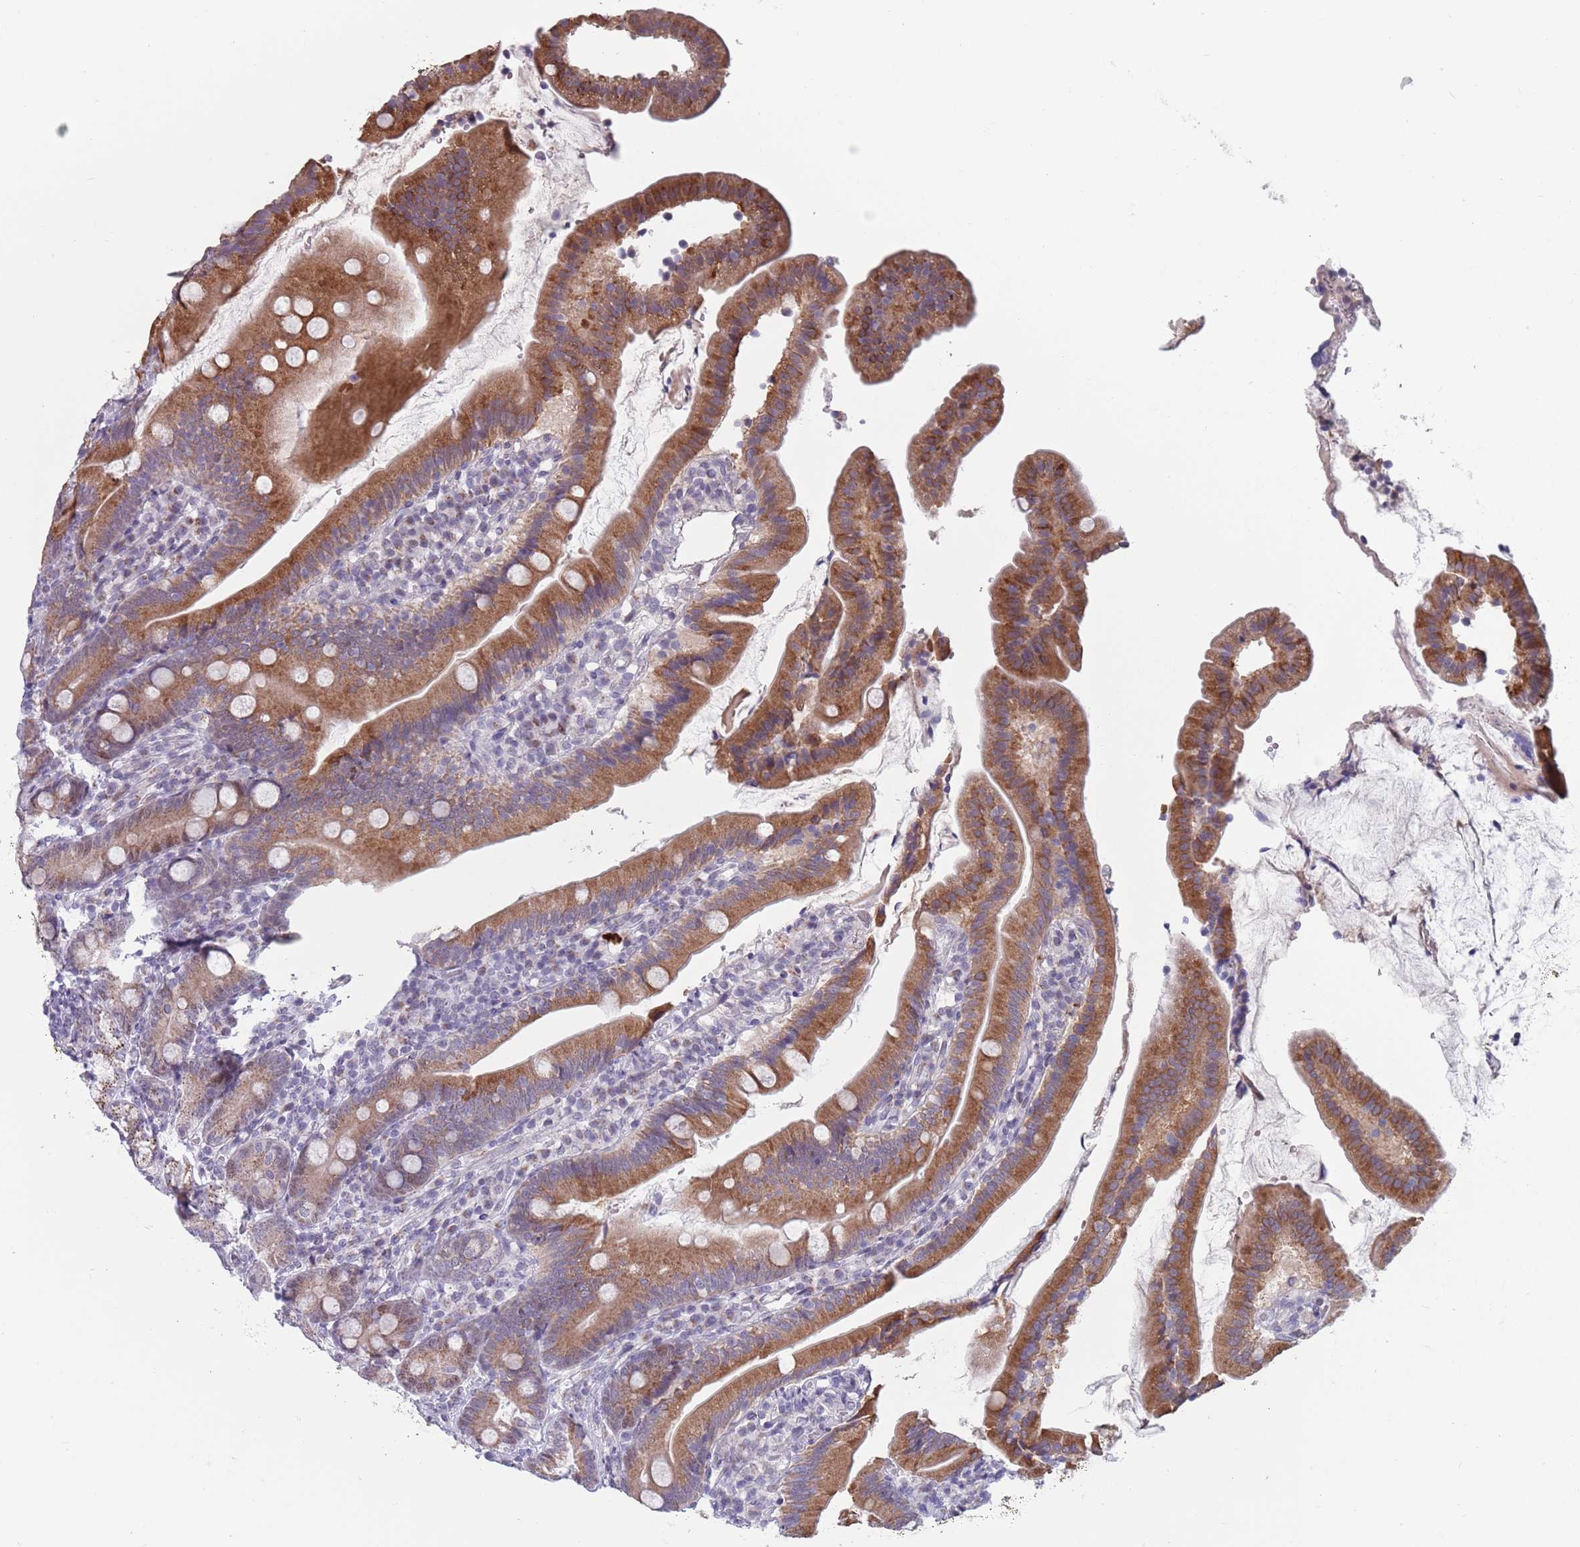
{"staining": {"intensity": "moderate", "quantity": ">75%", "location": "cytoplasmic/membranous,nuclear"}, "tissue": "duodenum", "cell_type": "Glandular cells", "image_type": "normal", "snomed": [{"axis": "morphology", "description": "Normal tissue, NOS"}, {"axis": "topography", "description": "Duodenum"}], "caption": "Immunohistochemical staining of unremarkable human duodenum exhibits >75% levels of moderate cytoplasmic/membranous,nuclear protein positivity in about >75% of glandular cells.", "gene": "ZKSCAN2", "patient": {"sex": "female", "age": 67}}